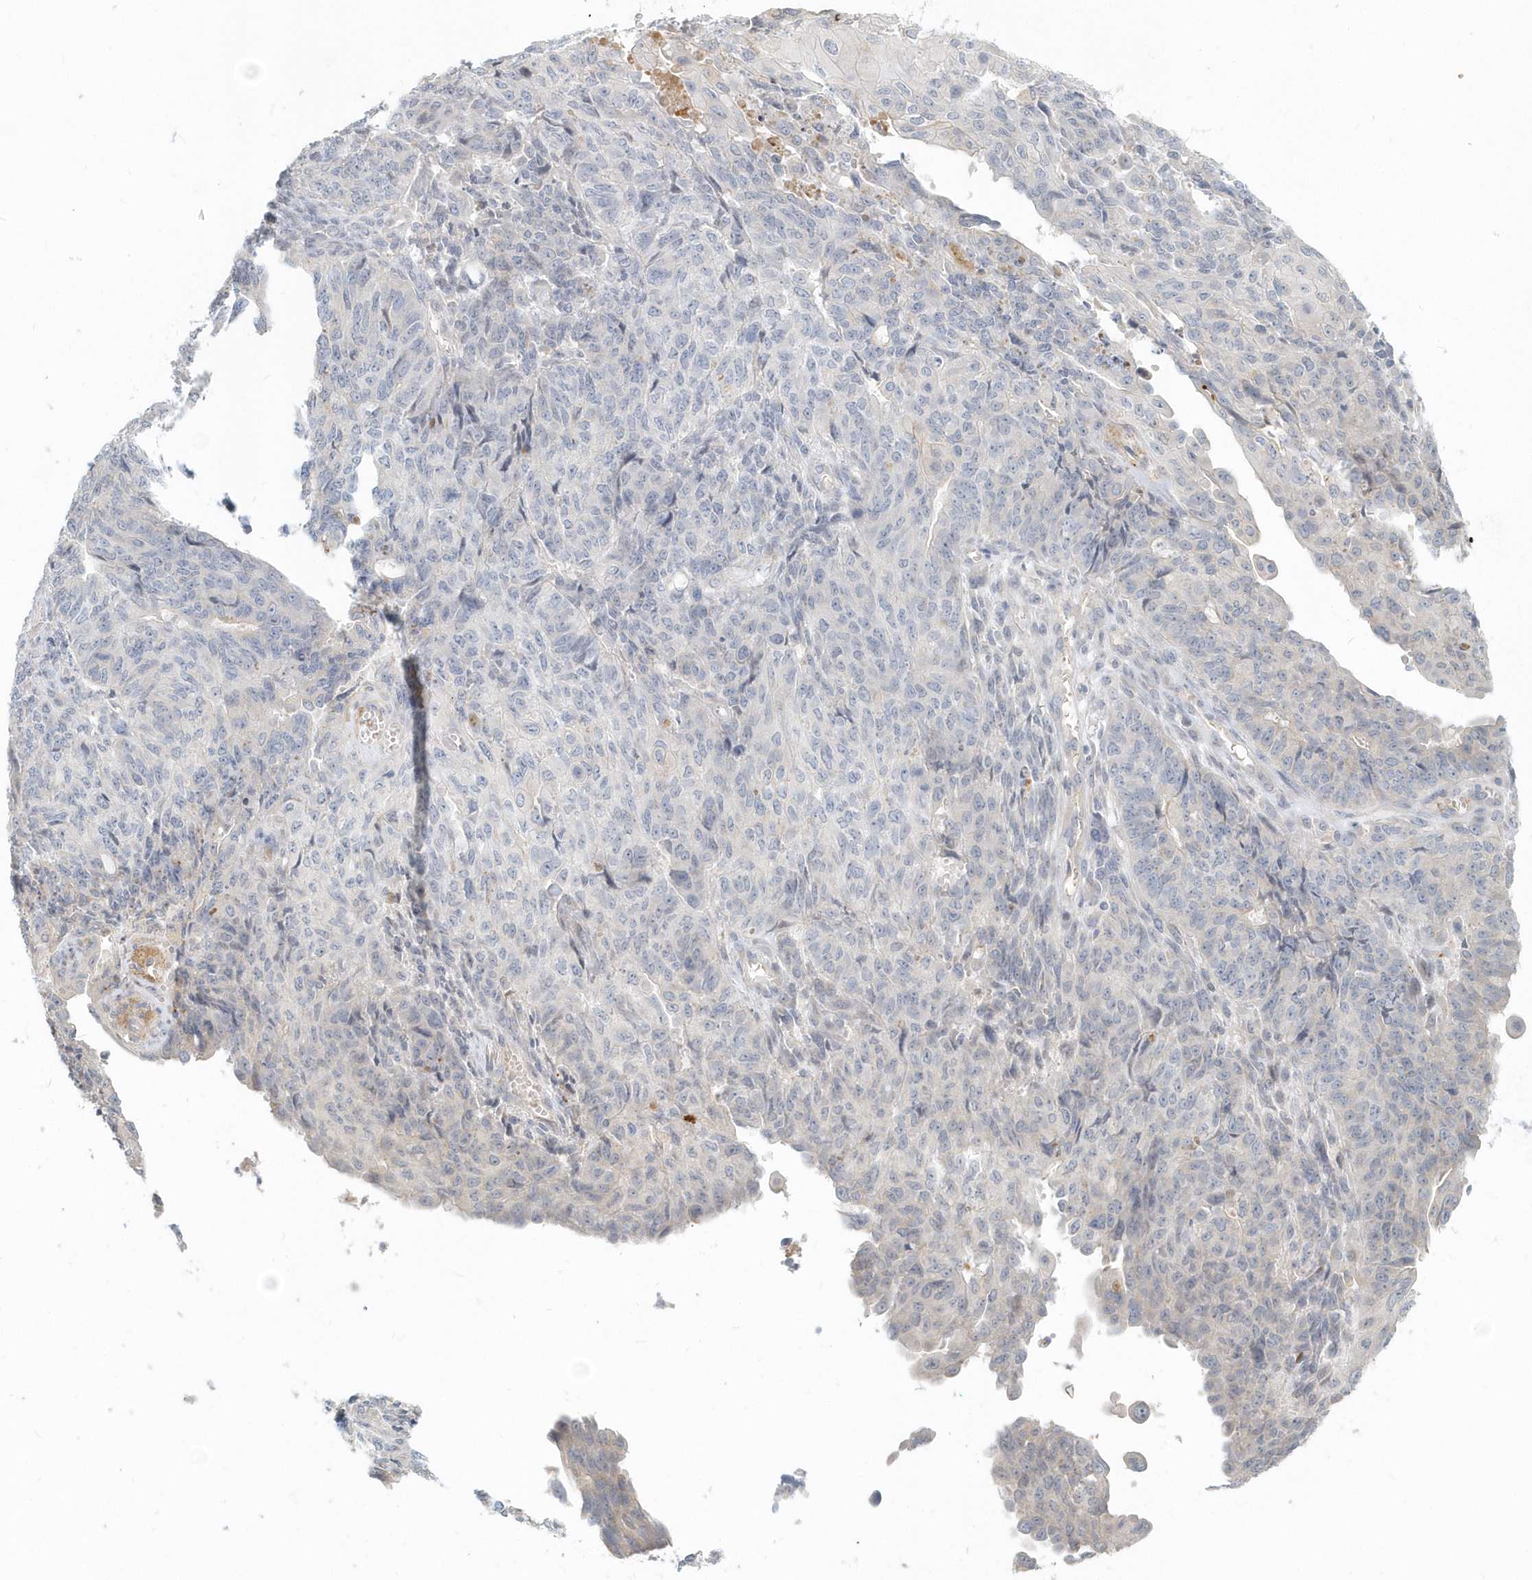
{"staining": {"intensity": "negative", "quantity": "none", "location": "none"}, "tissue": "endometrial cancer", "cell_type": "Tumor cells", "image_type": "cancer", "snomed": [{"axis": "morphology", "description": "Adenocarcinoma, NOS"}, {"axis": "topography", "description": "Endometrium"}], "caption": "Immunohistochemistry (IHC) histopathology image of neoplastic tissue: human endometrial cancer (adenocarcinoma) stained with DAB (3,3'-diaminobenzidine) reveals no significant protein staining in tumor cells.", "gene": "NAPB", "patient": {"sex": "female", "age": 32}}